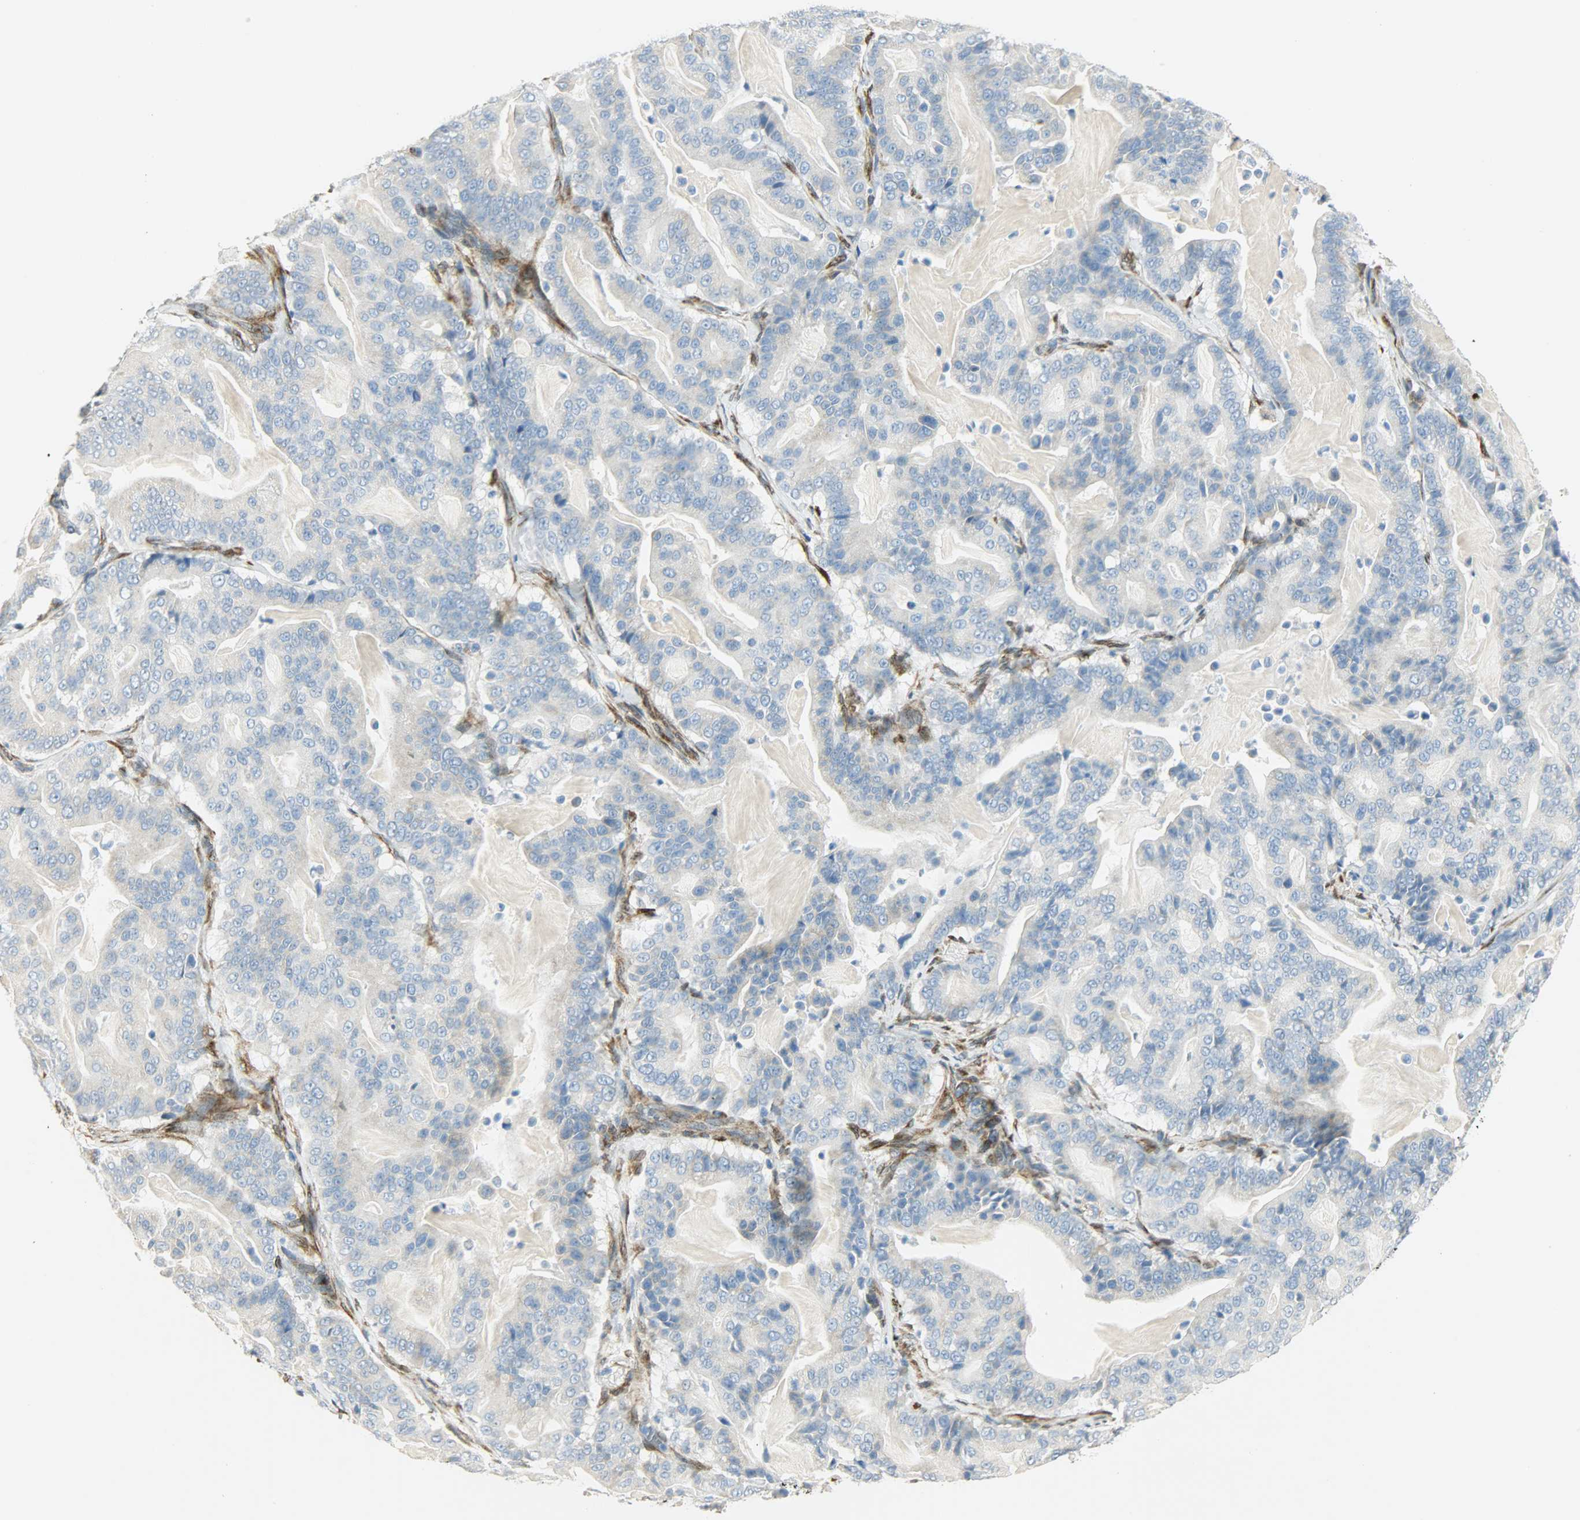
{"staining": {"intensity": "weak", "quantity": "25%-75%", "location": "cytoplasmic/membranous"}, "tissue": "pancreatic cancer", "cell_type": "Tumor cells", "image_type": "cancer", "snomed": [{"axis": "morphology", "description": "Adenocarcinoma, NOS"}, {"axis": "topography", "description": "Pancreas"}], "caption": "Weak cytoplasmic/membranous positivity for a protein is seen in about 25%-75% of tumor cells of pancreatic adenocarcinoma using IHC.", "gene": "PKD2", "patient": {"sex": "male", "age": 63}}